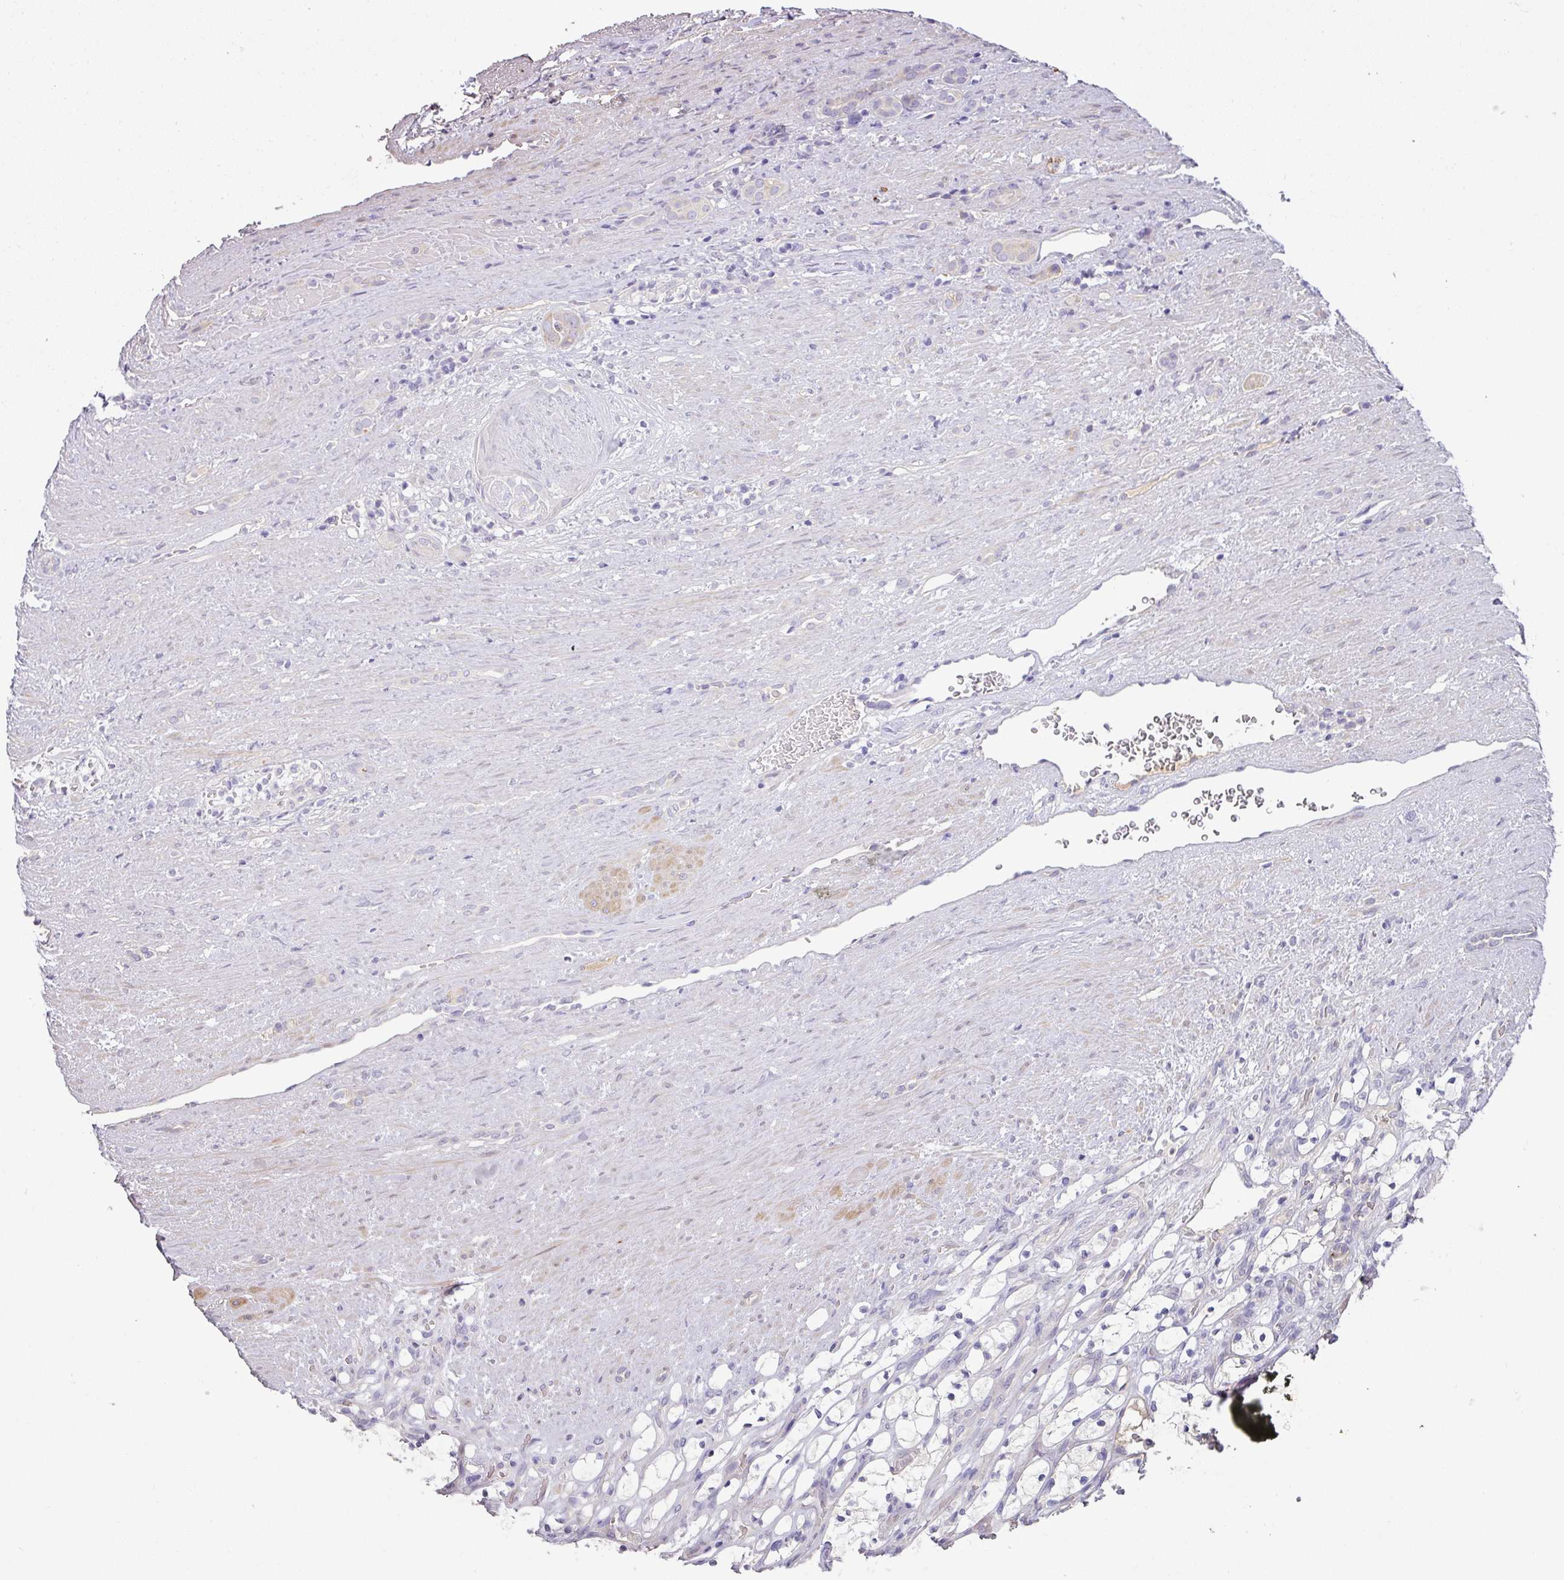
{"staining": {"intensity": "negative", "quantity": "none", "location": "none"}, "tissue": "renal cancer", "cell_type": "Tumor cells", "image_type": "cancer", "snomed": [{"axis": "morphology", "description": "Adenocarcinoma, NOS"}, {"axis": "topography", "description": "Kidney"}], "caption": "Tumor cells show no significant protein positivity in renal cancer (adenocarcinoma). (DAB immunohistochemistry with hematoxylin counter stain).", "gene": "ZNF266", "patient": {"sex": "female", "age": 69}}